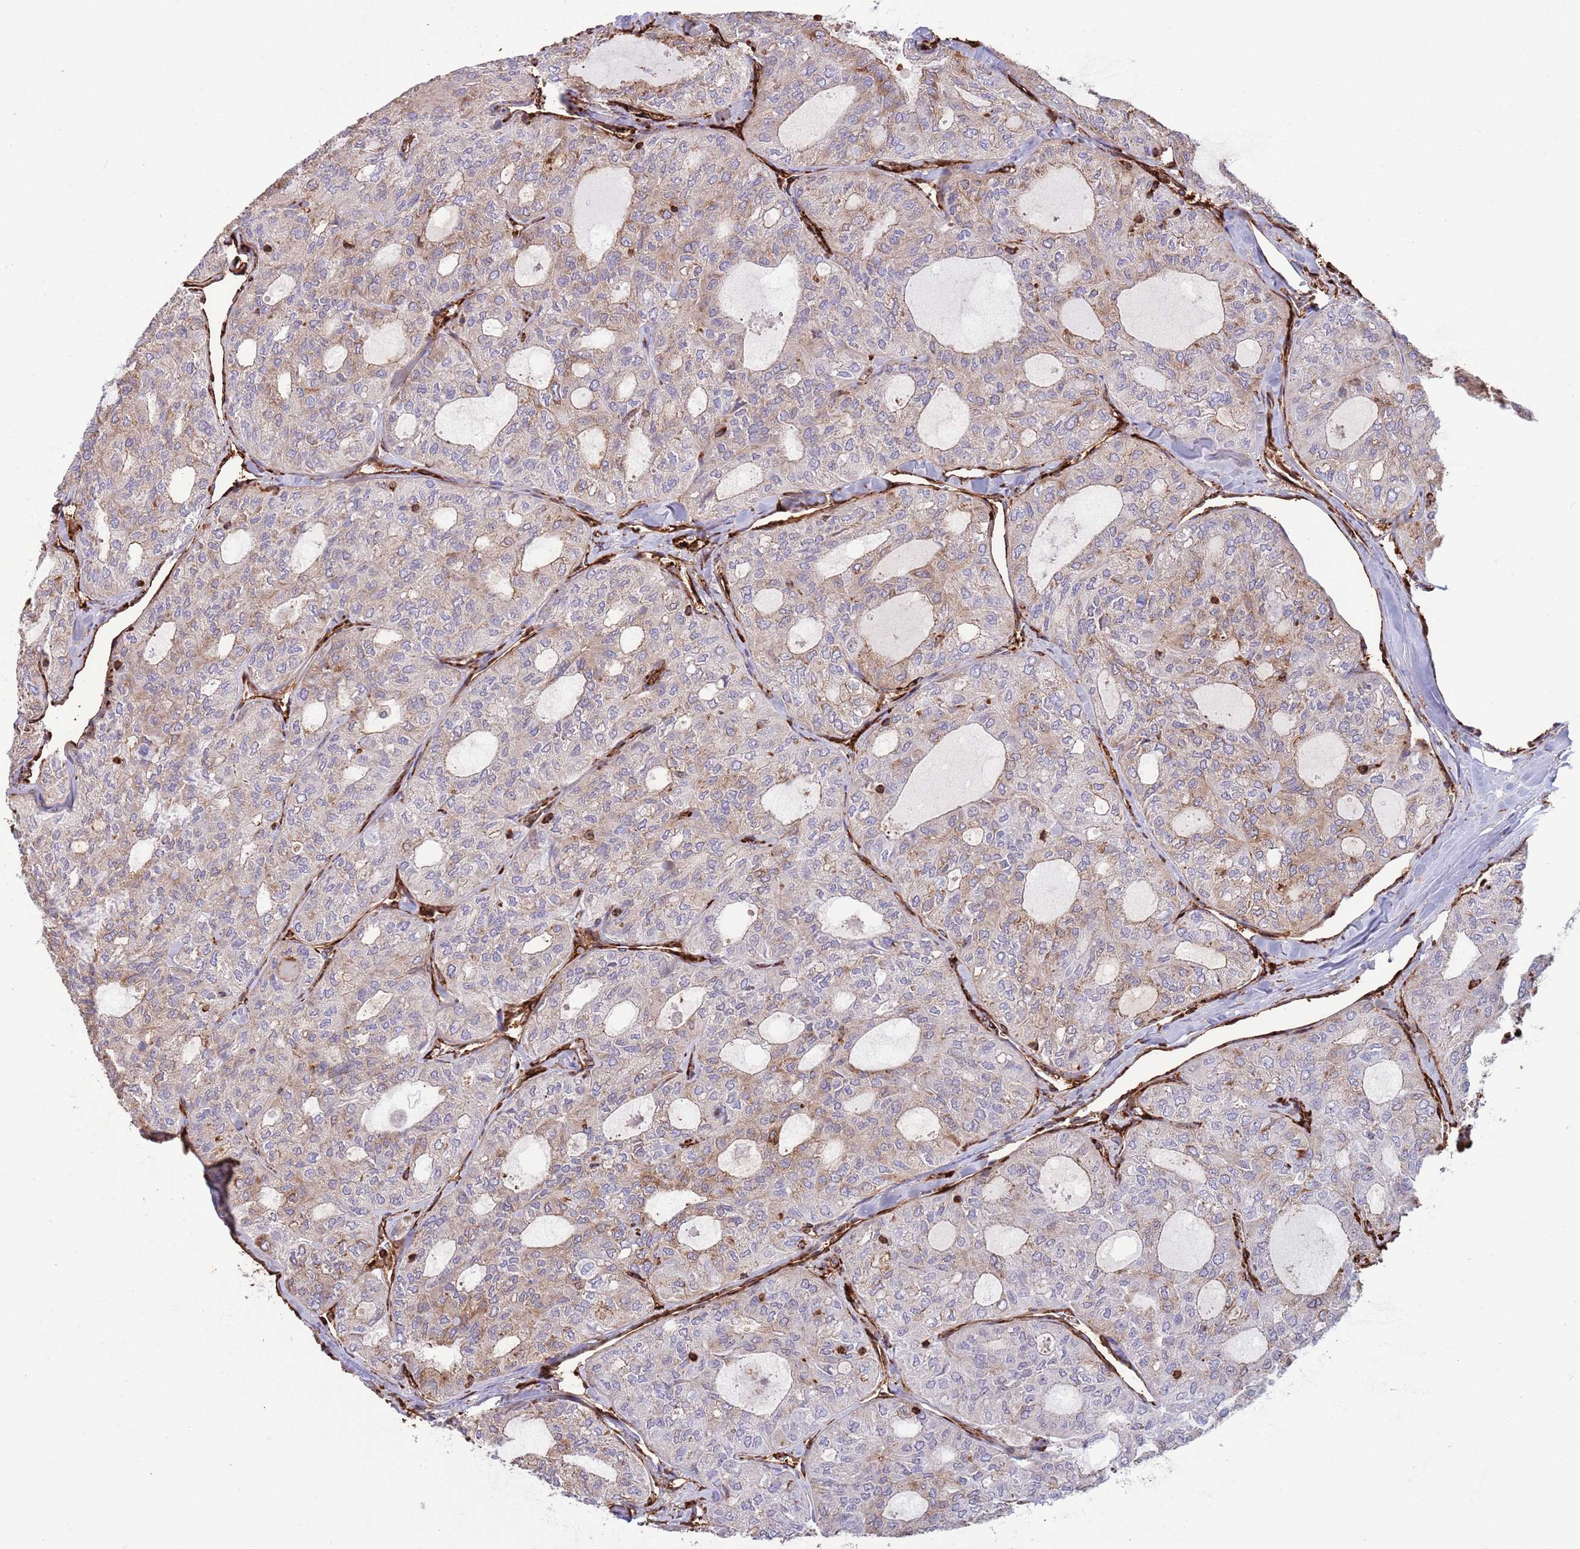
{"staining": {"intensity": "weak", "quantity": "25%-75%", "location": "cytoplasmic/membranous"}, "tissue": "thyroid cancer", "cell_type": "Tumor cells", "image_type": "cancer", "snomed": [{"axis": "morphology", "description": "Follicular adenoma carcinoma, NOS"}, {"axis": "topography", "description": "Thyroid gland"}], "caption": "Immunohistochemical staining of thyroid cancer reveals low levels of weak cytoplasmic/membranous protein expression in approximately 25%-75% of tumor cells. (Stains: DAB in brown, nuclei in blue, Microscopy: brightfield microscopy at high magnification).", "gene": "KBTBD7", "patient": {"sex": "male", "age": 75}}